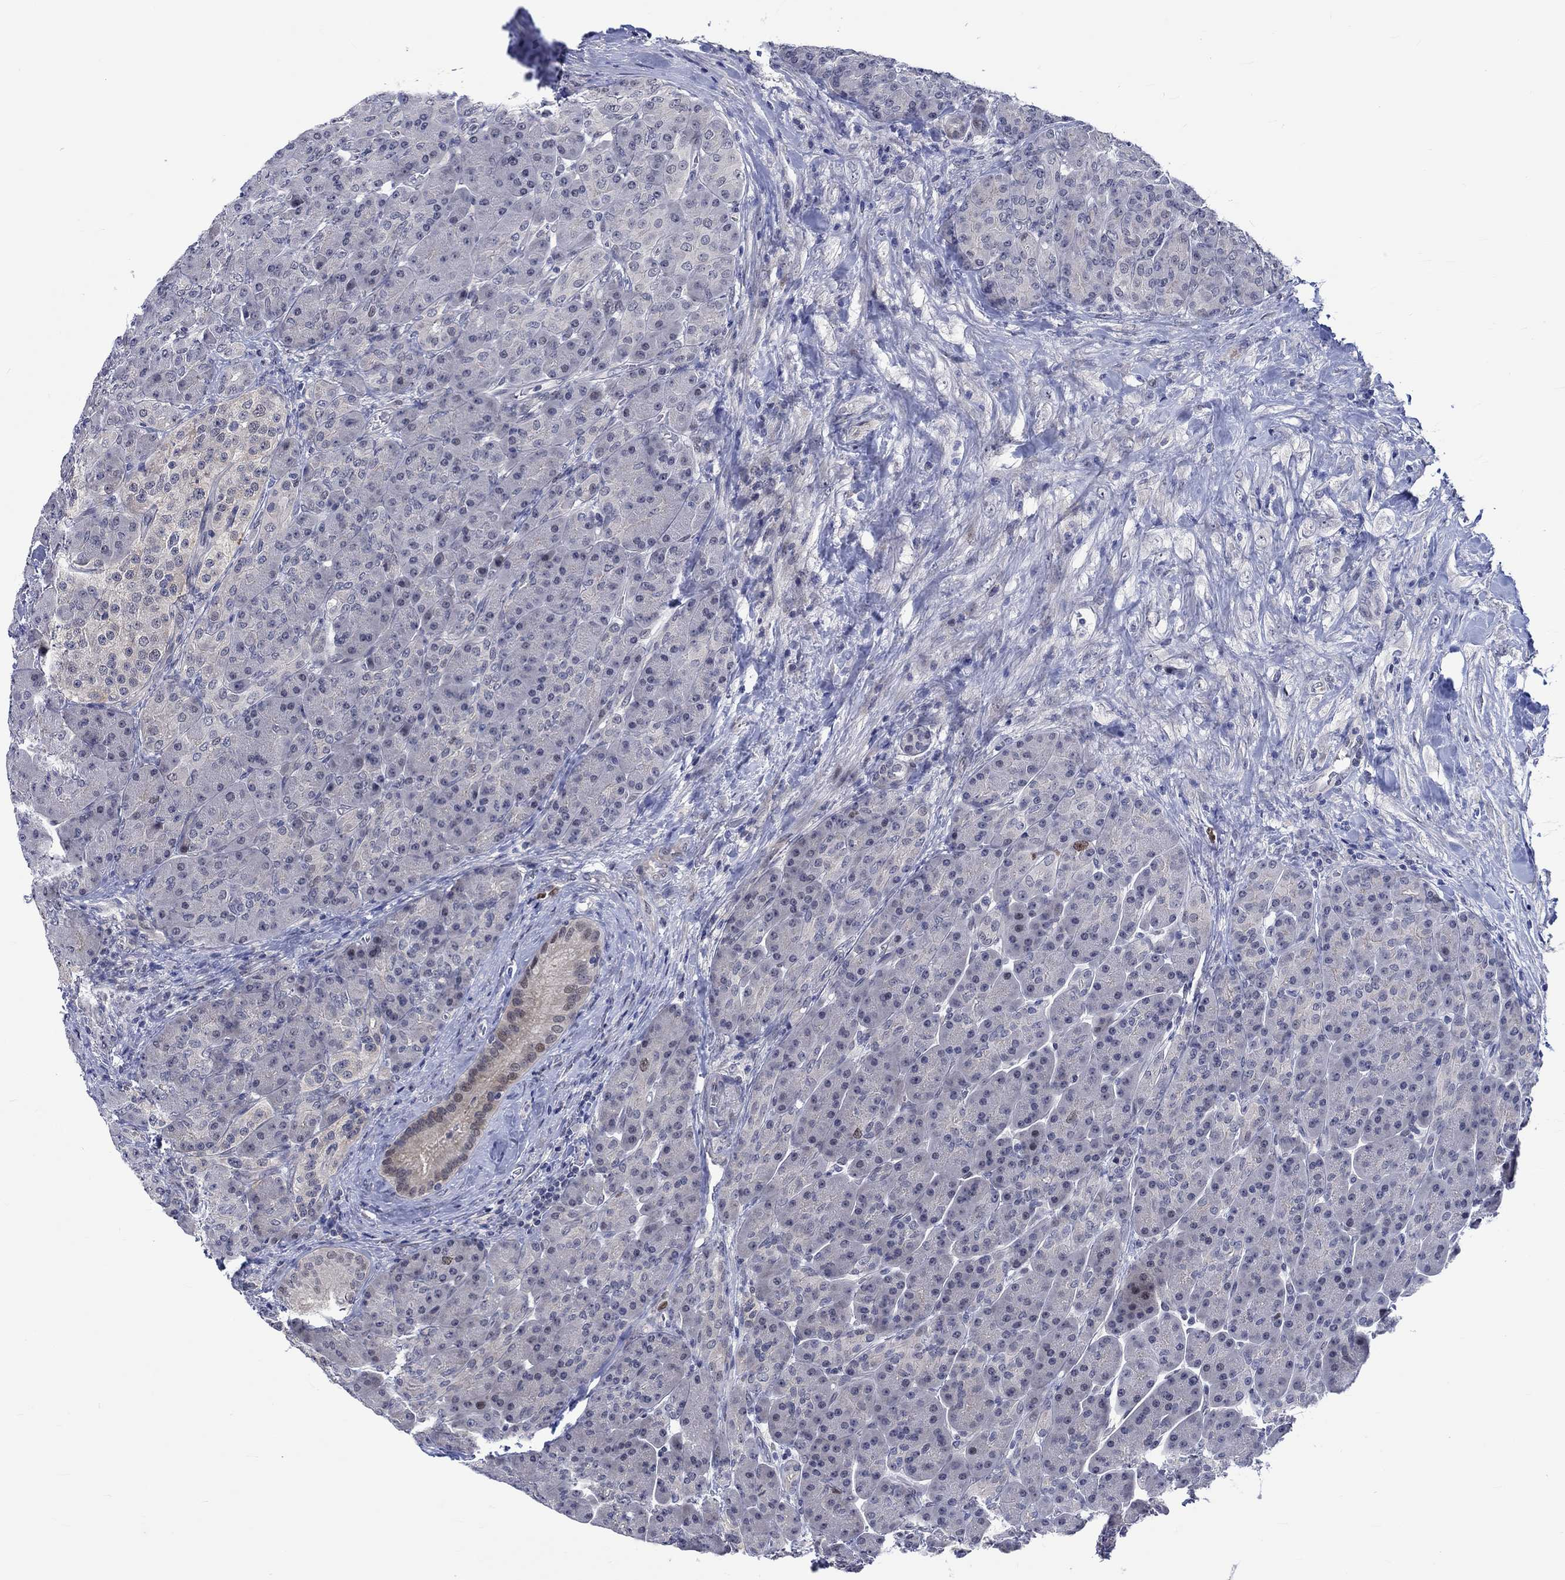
{"staining": {"intensity": "negative", "quantity": "none", "location": "none"}, "tissue": "pancreas", "cell_type": "Exocrine glandular cells", "image_type": "normal", "snomed": [{"axis": "morphology", "description": "Normal tissue, NOS"}, {"axis": "topography", "description": "Pancreas"}], "caption": "Immunohistochemistry micrograph of normal pancreas: pancreas stained with DAB (3,3'-diaminobenzidine) reveals no significant protein positivity in exocrine glandular cells.", "gene": "E2F8", "patient": {"sex": "male", "age": 70}}